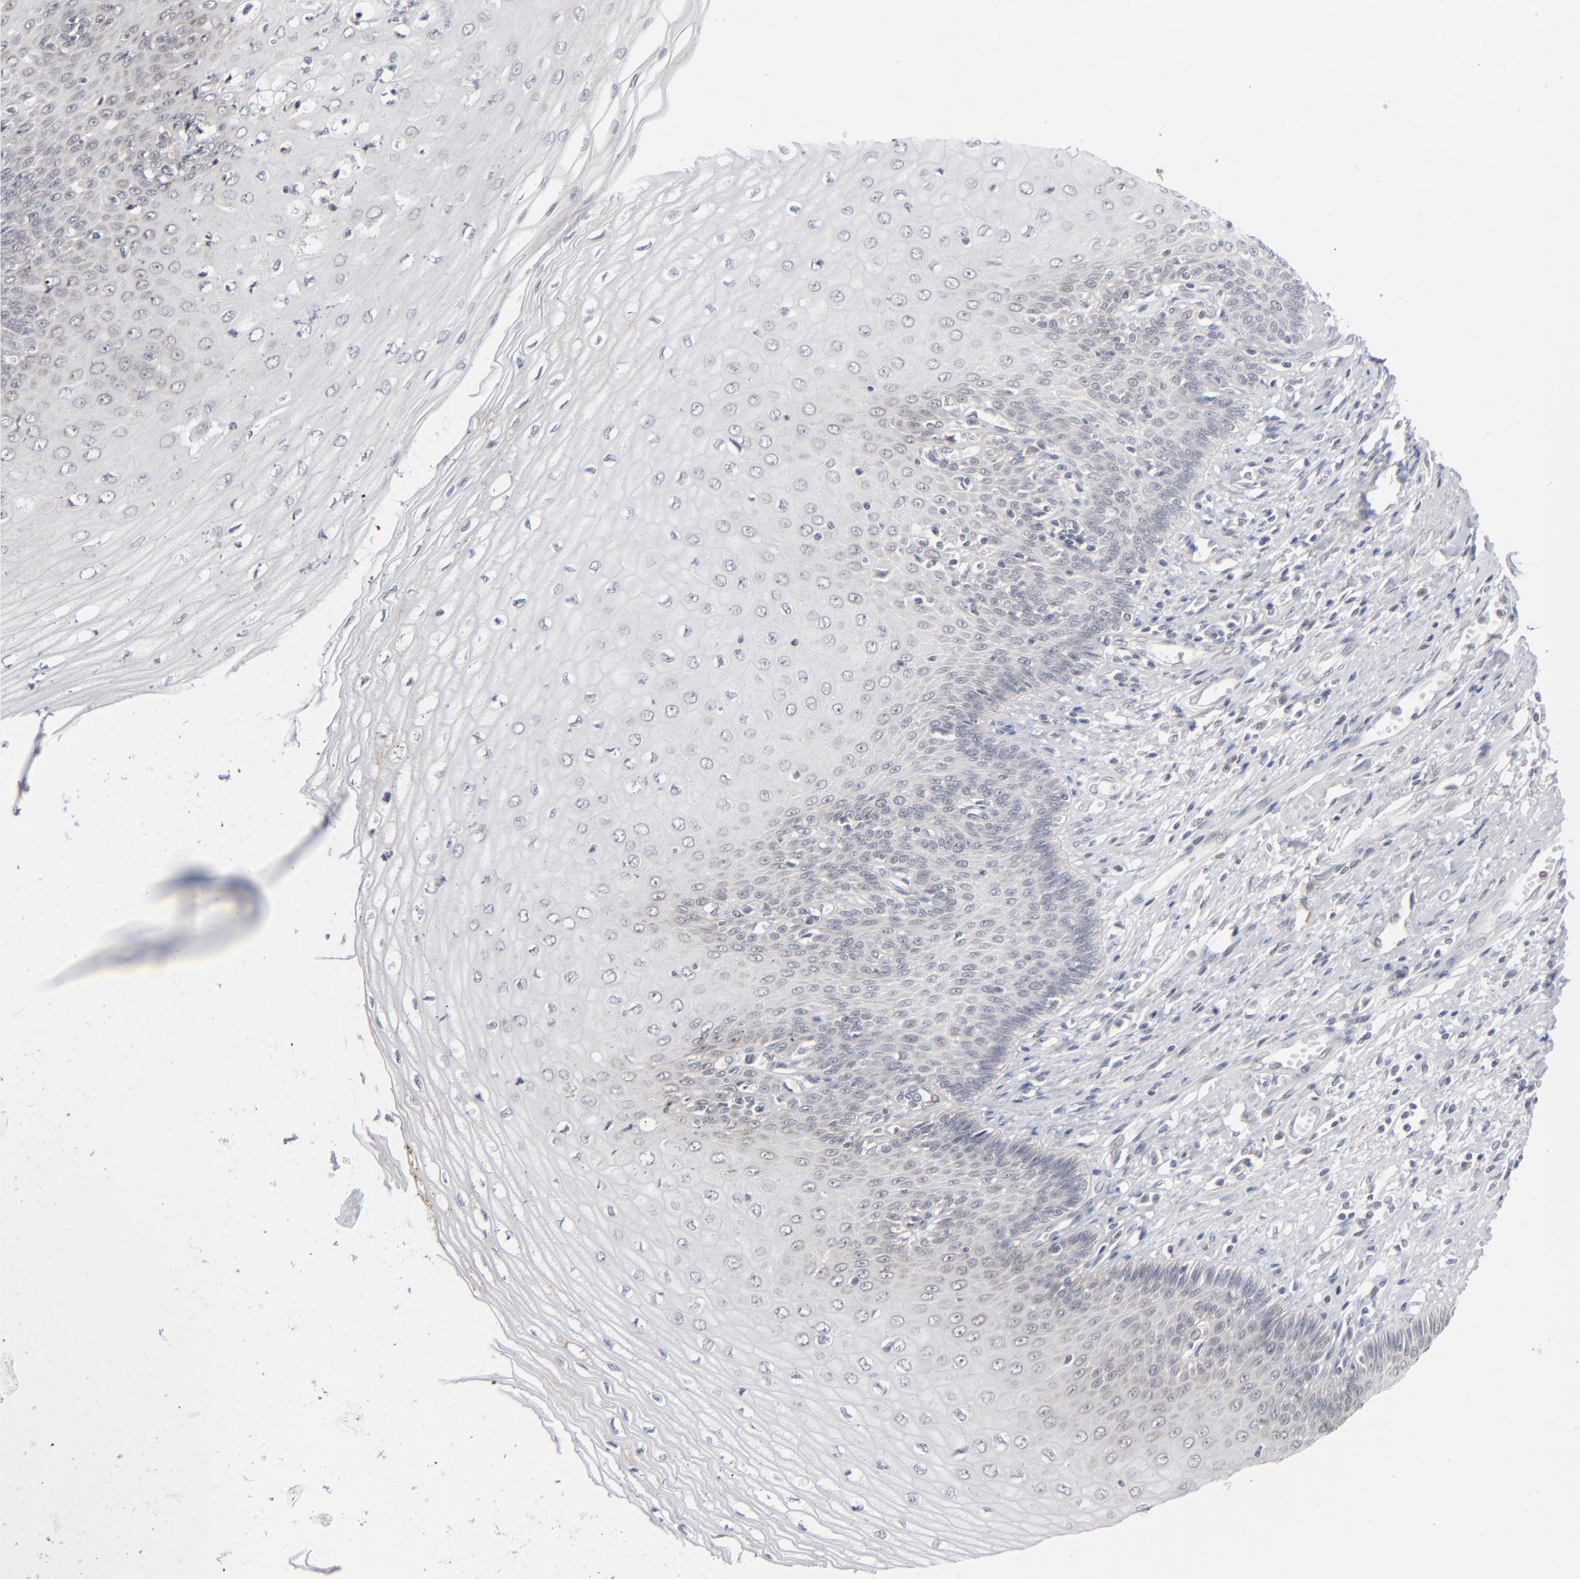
{"staining": {"intensity": "weak", "quantity": "<25%", "location": "cytoplasmic/membranous"}, "tissue": "esophagus", "cell_type": "Squamous epithelial cells", "image_type": "normal", "snomed": [{"axis": "morphology", "description": "Normal tissue, NOS"}, {"axis": "topography", "description": "Esophagus"}], "caption": "DAB immunohistochemical staining of benign esophagus exhibits no significant expression in squamous epithelial cells. (DAB immunohistochemistry (IHC), high magnification).", "gene": "POF1B", "patient": {"sex": "male", "age": 70}}